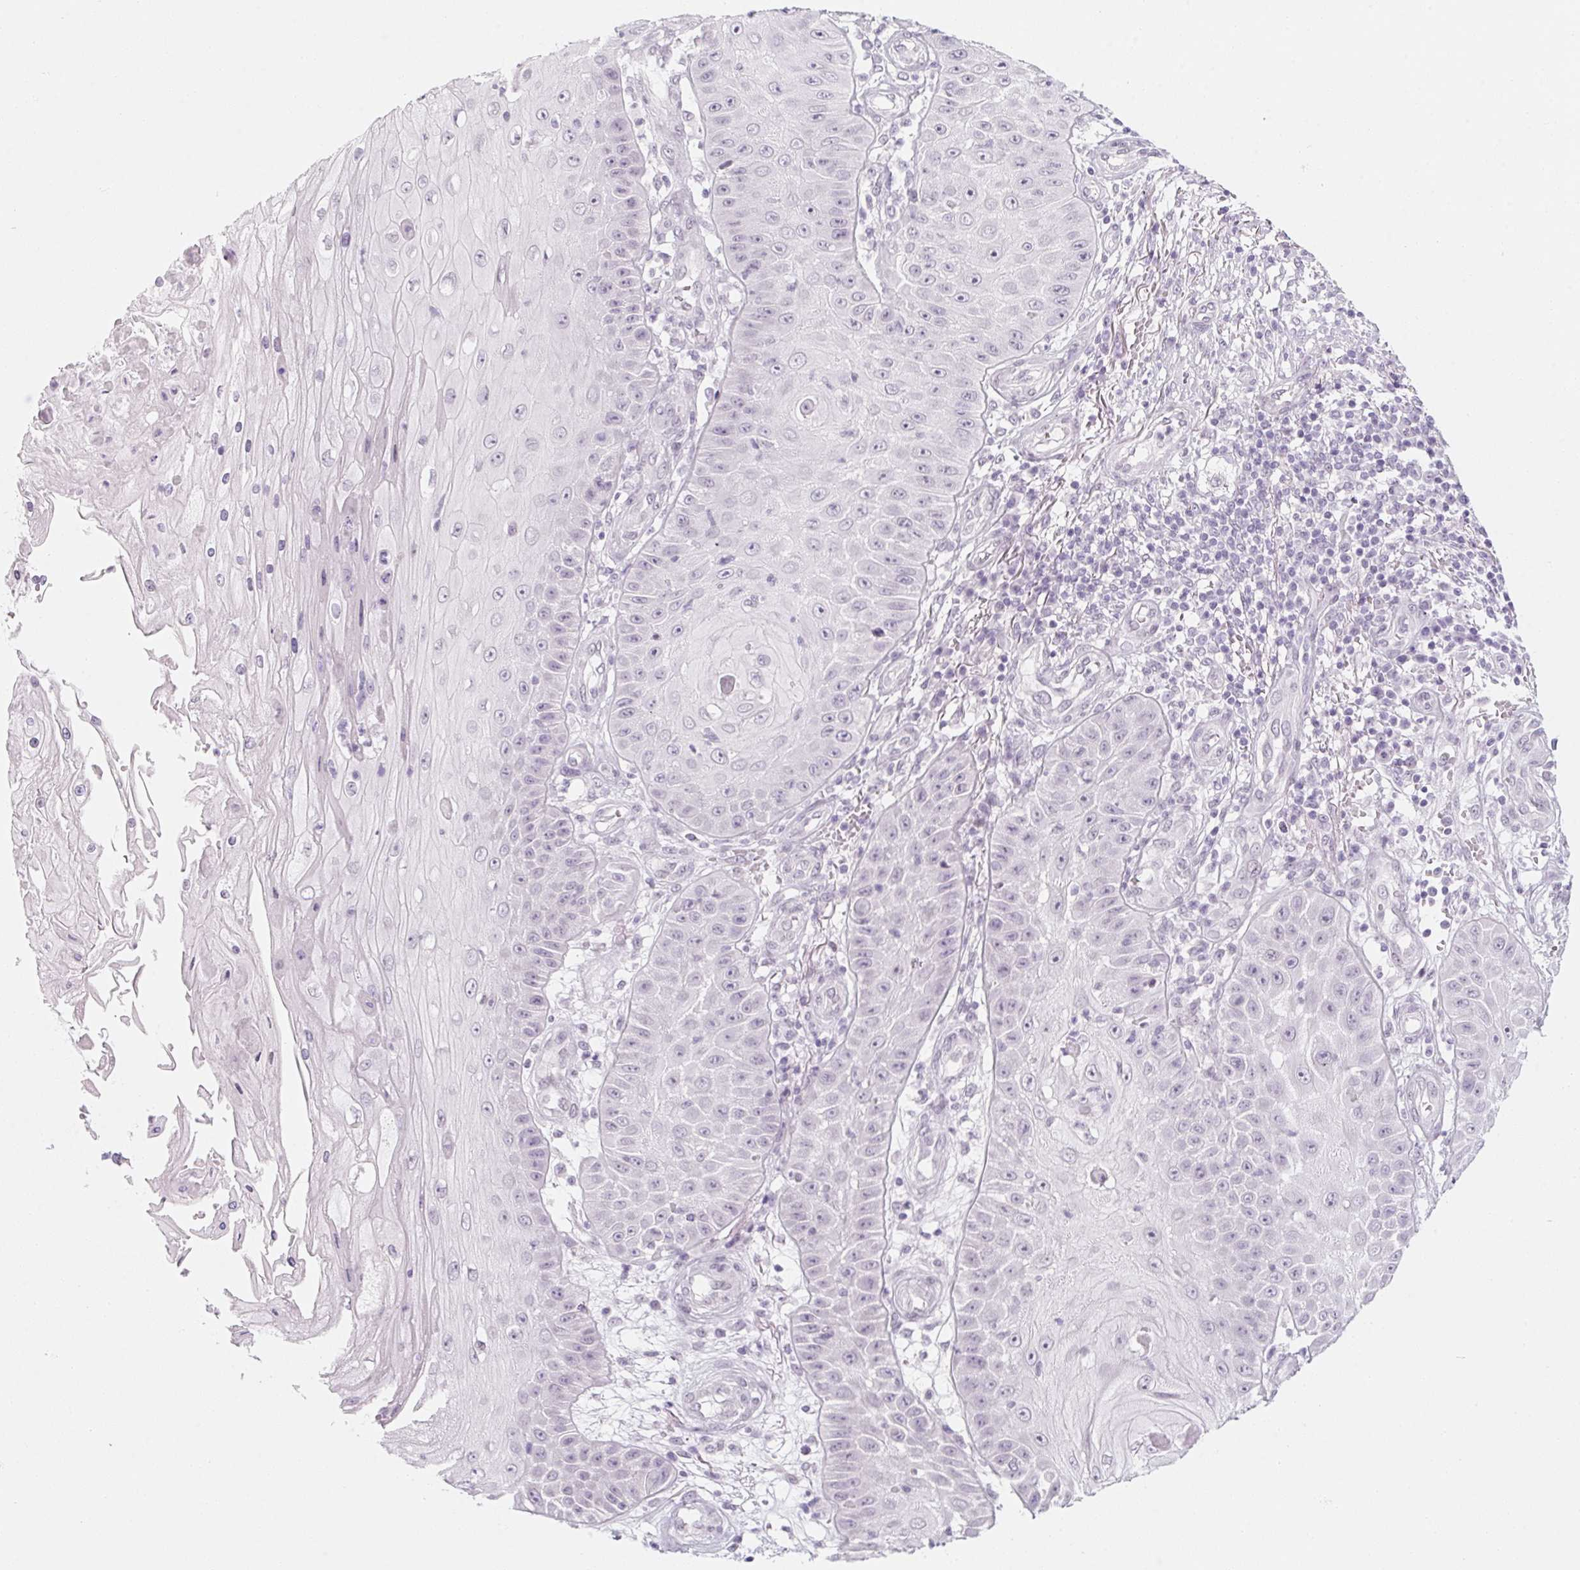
{"staining": {"intensity": "negative", "quantity": "none", "location": "none"}, "tissue": "skin cancer", "cell_type": "Tumor cells", "image_type": "cancer", "snomed": [{"axis": "morphology", "description": "Squamous cell carcinoma, NOS"}, {"axis": "topography", "description": "Skin"}], "caption": "This photomicrograph is of skin cancer (squamous cell carcinoma) stained with immunohistochemistry to label a protein in brown with the nuclei are counter-stained blue. There is no expression in tumor cells.", "gene": "KCNQ2", "patient": {"sex": "male", "age": 70}}